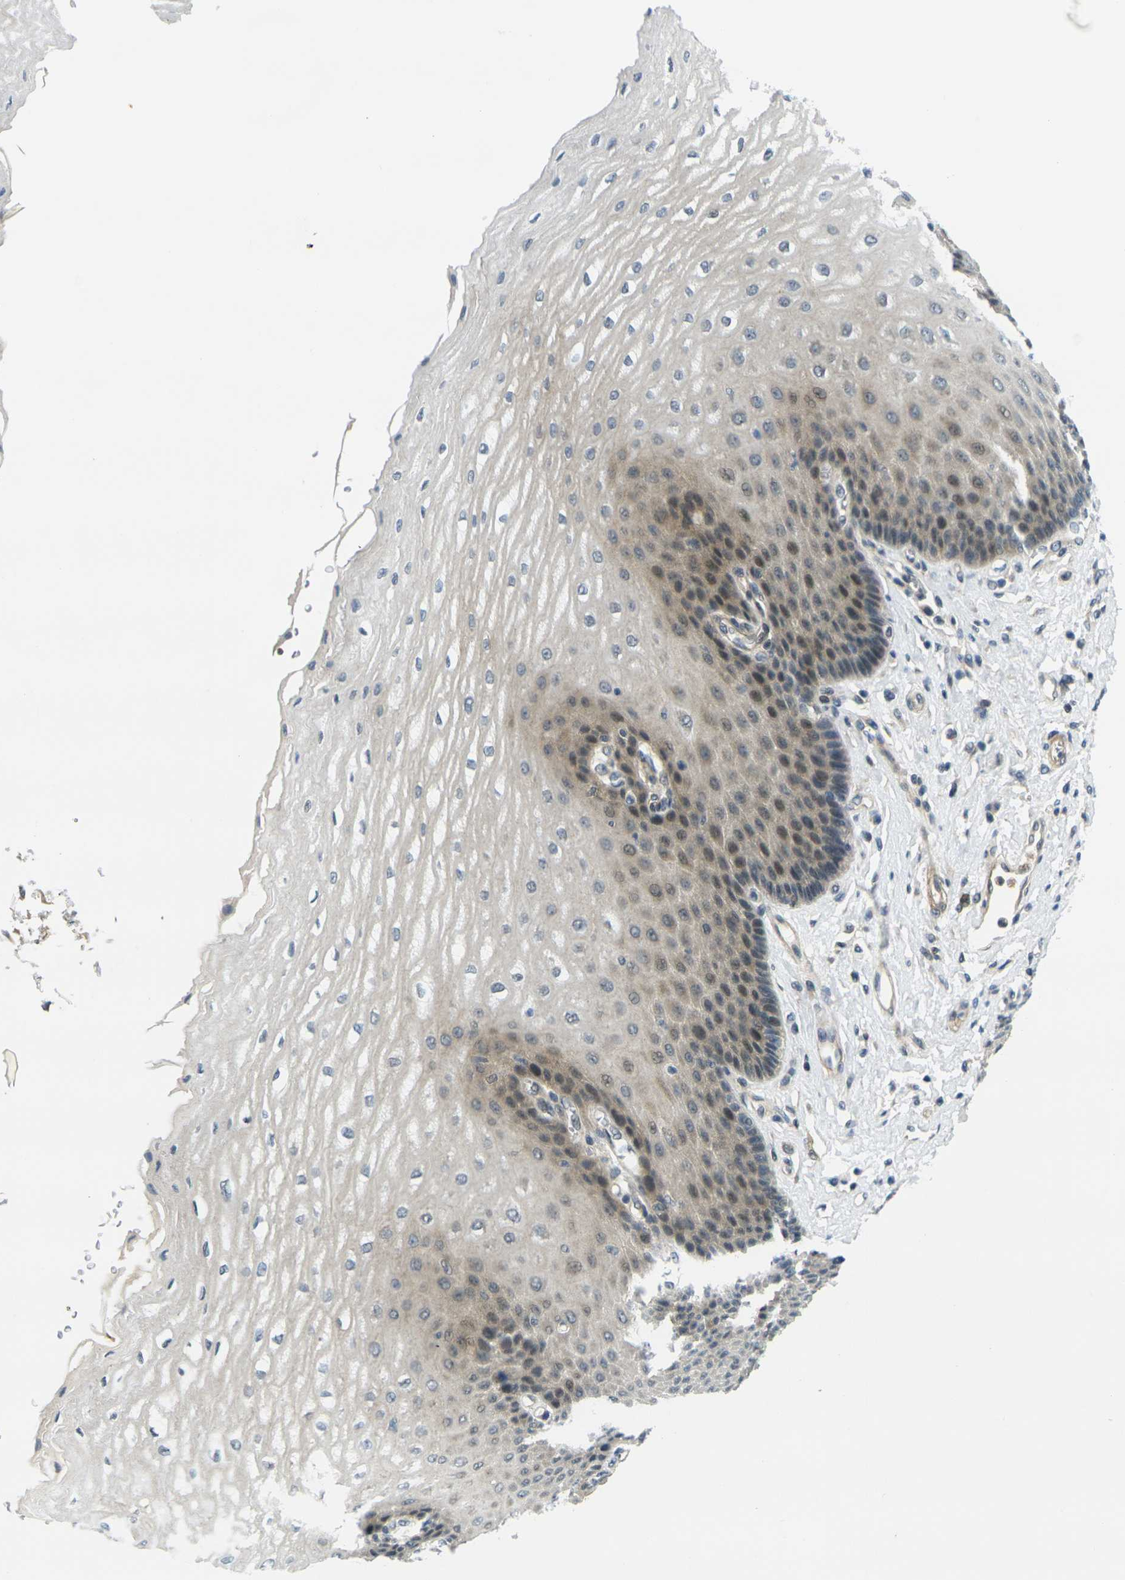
{"staining": {"intensity": "moderate", "quantity": "25%-75%", "location": "cytoplasmic/membranous,nuclear"}, "tissue": "esophagus", "cell_type": "Squamous epithelial cells", "image_type": "normal", "snomed": [{"axis": "morphology", "description": "Normal tissue, NOS"}, {"axis": "topography", "description": "Esophagus"}], "caption": "DAB (3,3'-diaminobenzidine) immunohistochemical staining of benign esophagus displays moderate cytoplasmic/membranous,nuclear protein staining in about 25%-75% of squamous epithelial cells.", "gene": "KCTD10", "patient": {"sex": "male", "age": 54}}